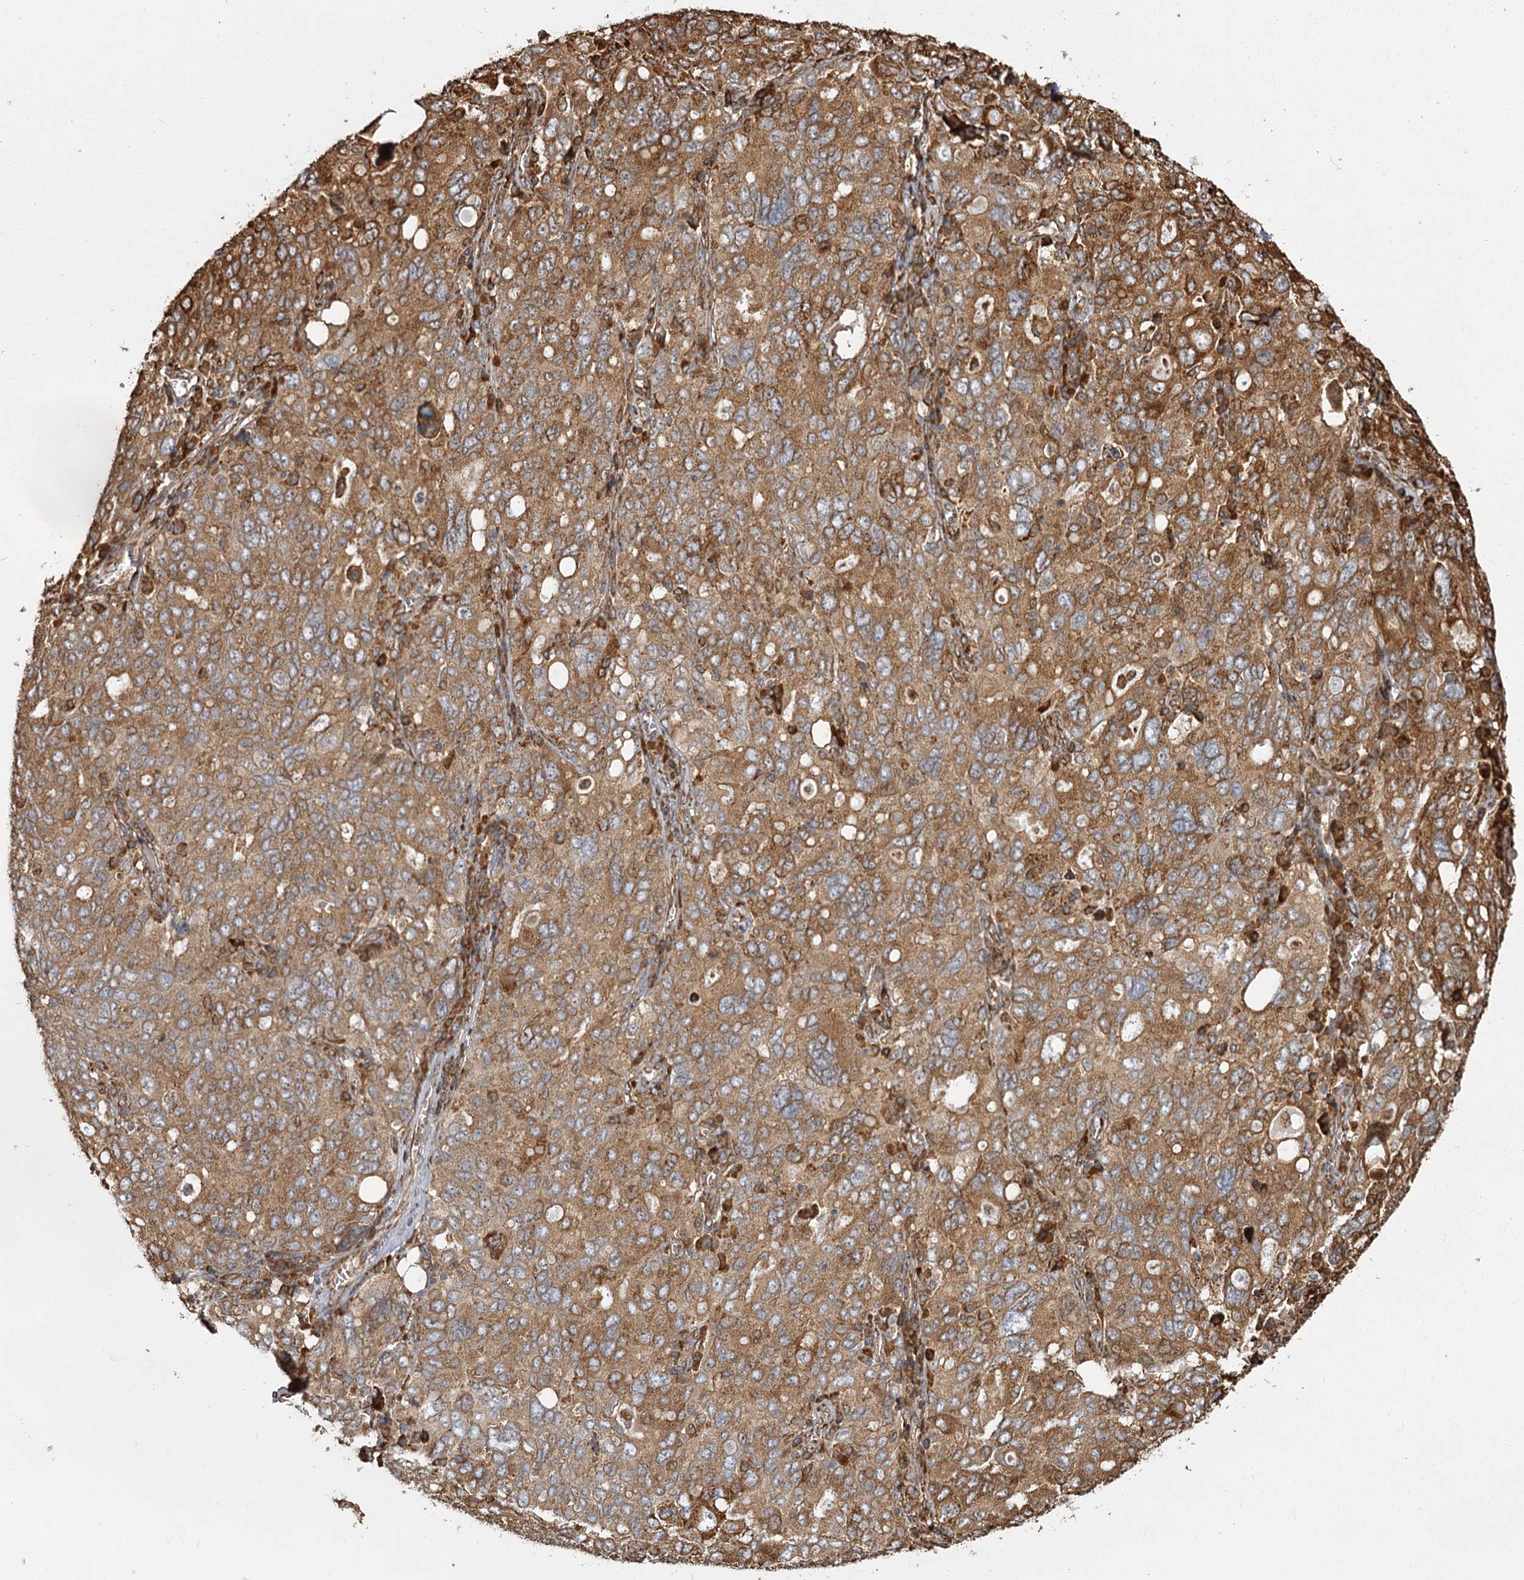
{"staining": {"intensity": "moderate", "quantity": ">75%", "location": "cytoplasmic/membranous"}, "tissue": "ovarian cancer", "cell_type": "Tumor cells", "image_type": "cancer", "snomed": [{"axis": "morphology", "description": "Carcinoma, endometroid"}, {"axis": "topography", "description": "Ovary"}], "caption": "This is an image of IHC staining of endometroid carcinoma (ovarian), which shows moderate positivity in the cytoplasmic/membranous of tumor cells.", "gene": "FAM13A", "patient": {"sex": "female", "age": 62}}